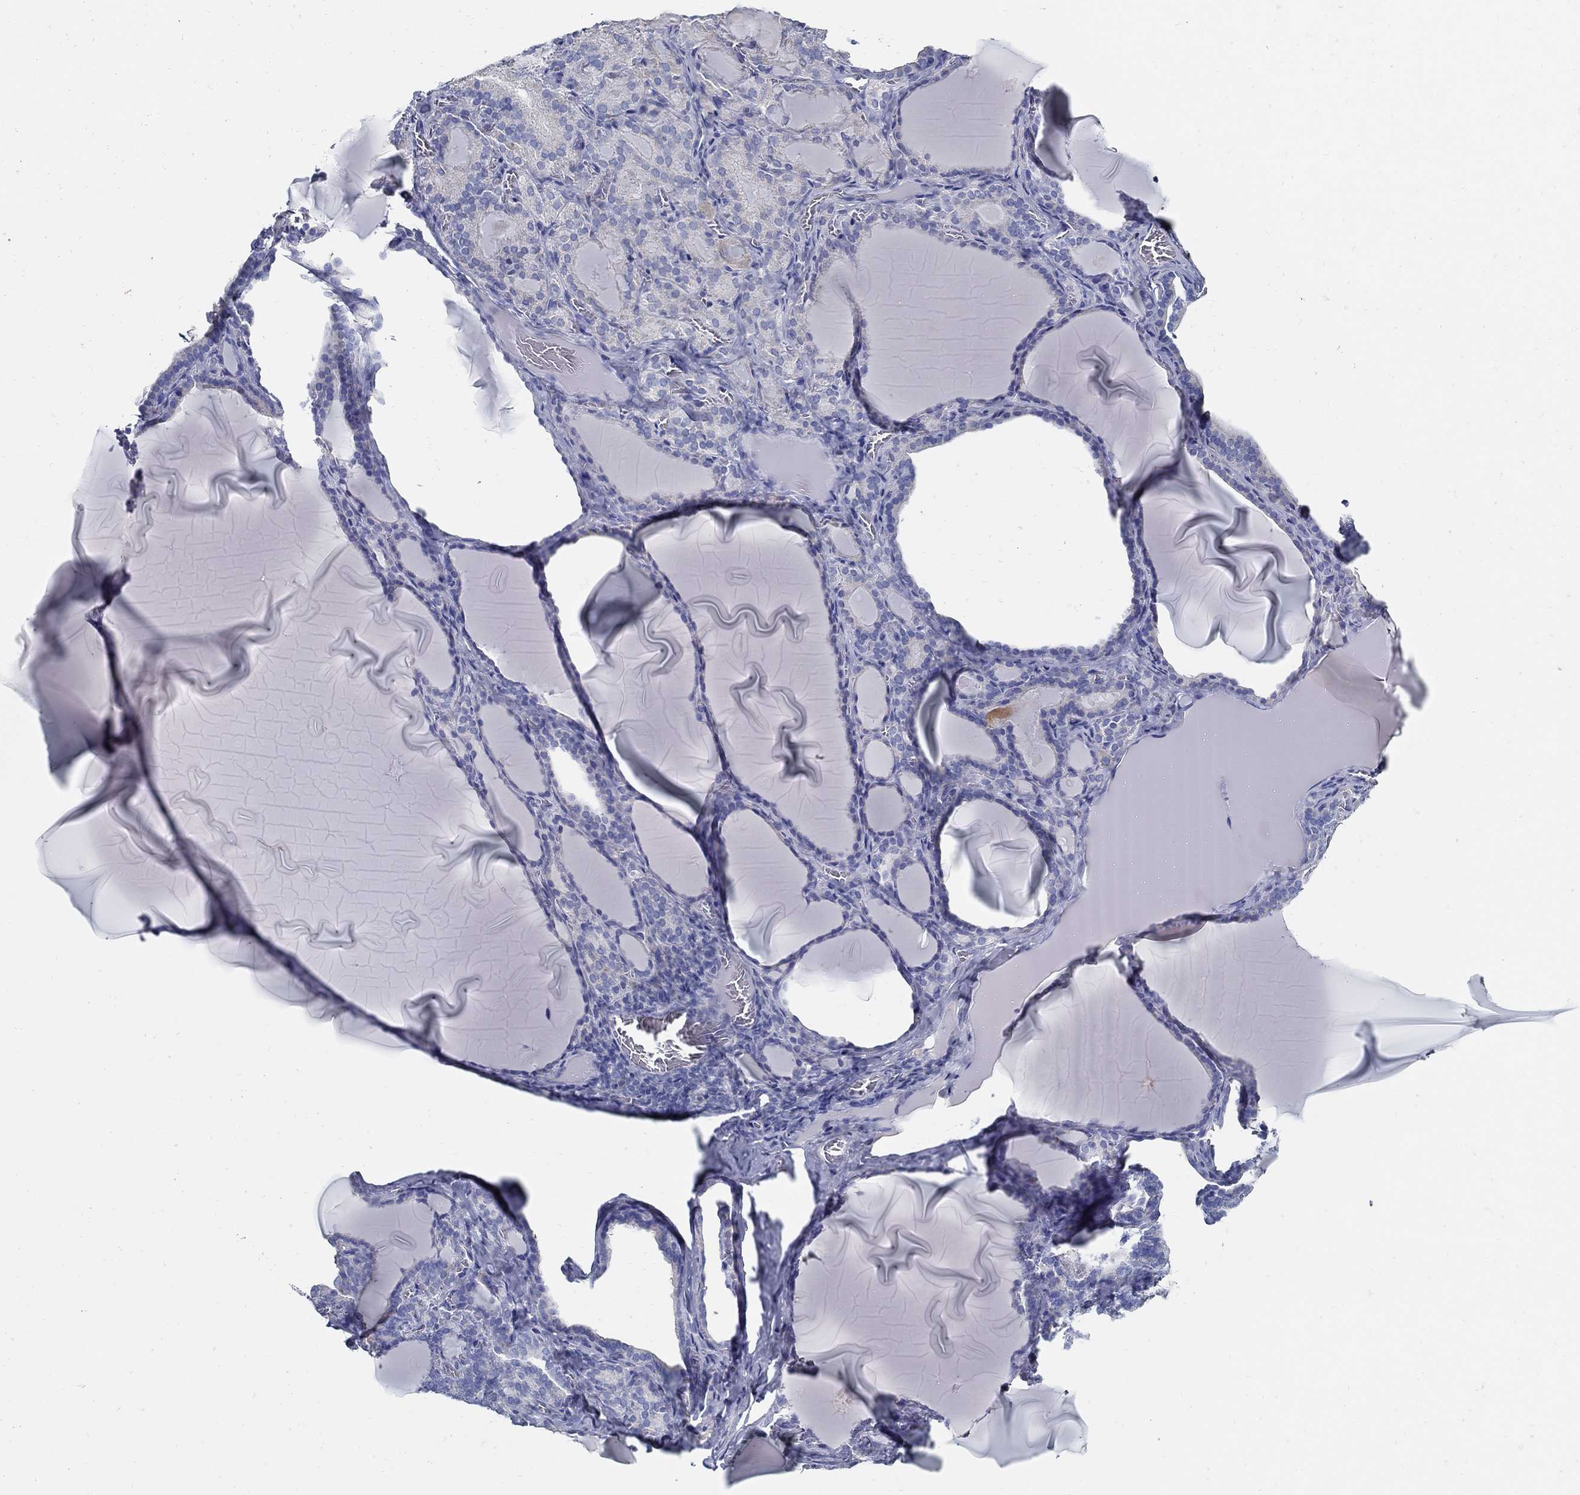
{"staining": {"intensity": "negative", "quantity": "none", "location": "none"}, "tissue": "thyroid gland", "cell_type": "Glandular cells", "image_type": "normal", "snomed": [{"axis": "morphology", "description": "Normal tissue, NOS"}, {"axis": "morphology", "description": "Hyperplasia, NOS"}, {"axis": "topography", "description": "Thyroid gland"}], "caption": "IHC of benign thyroid gland demonstrates no expression in glandular cells.", "gene": "TGFBI", "patient": {"sex": "female", "age": 27}}